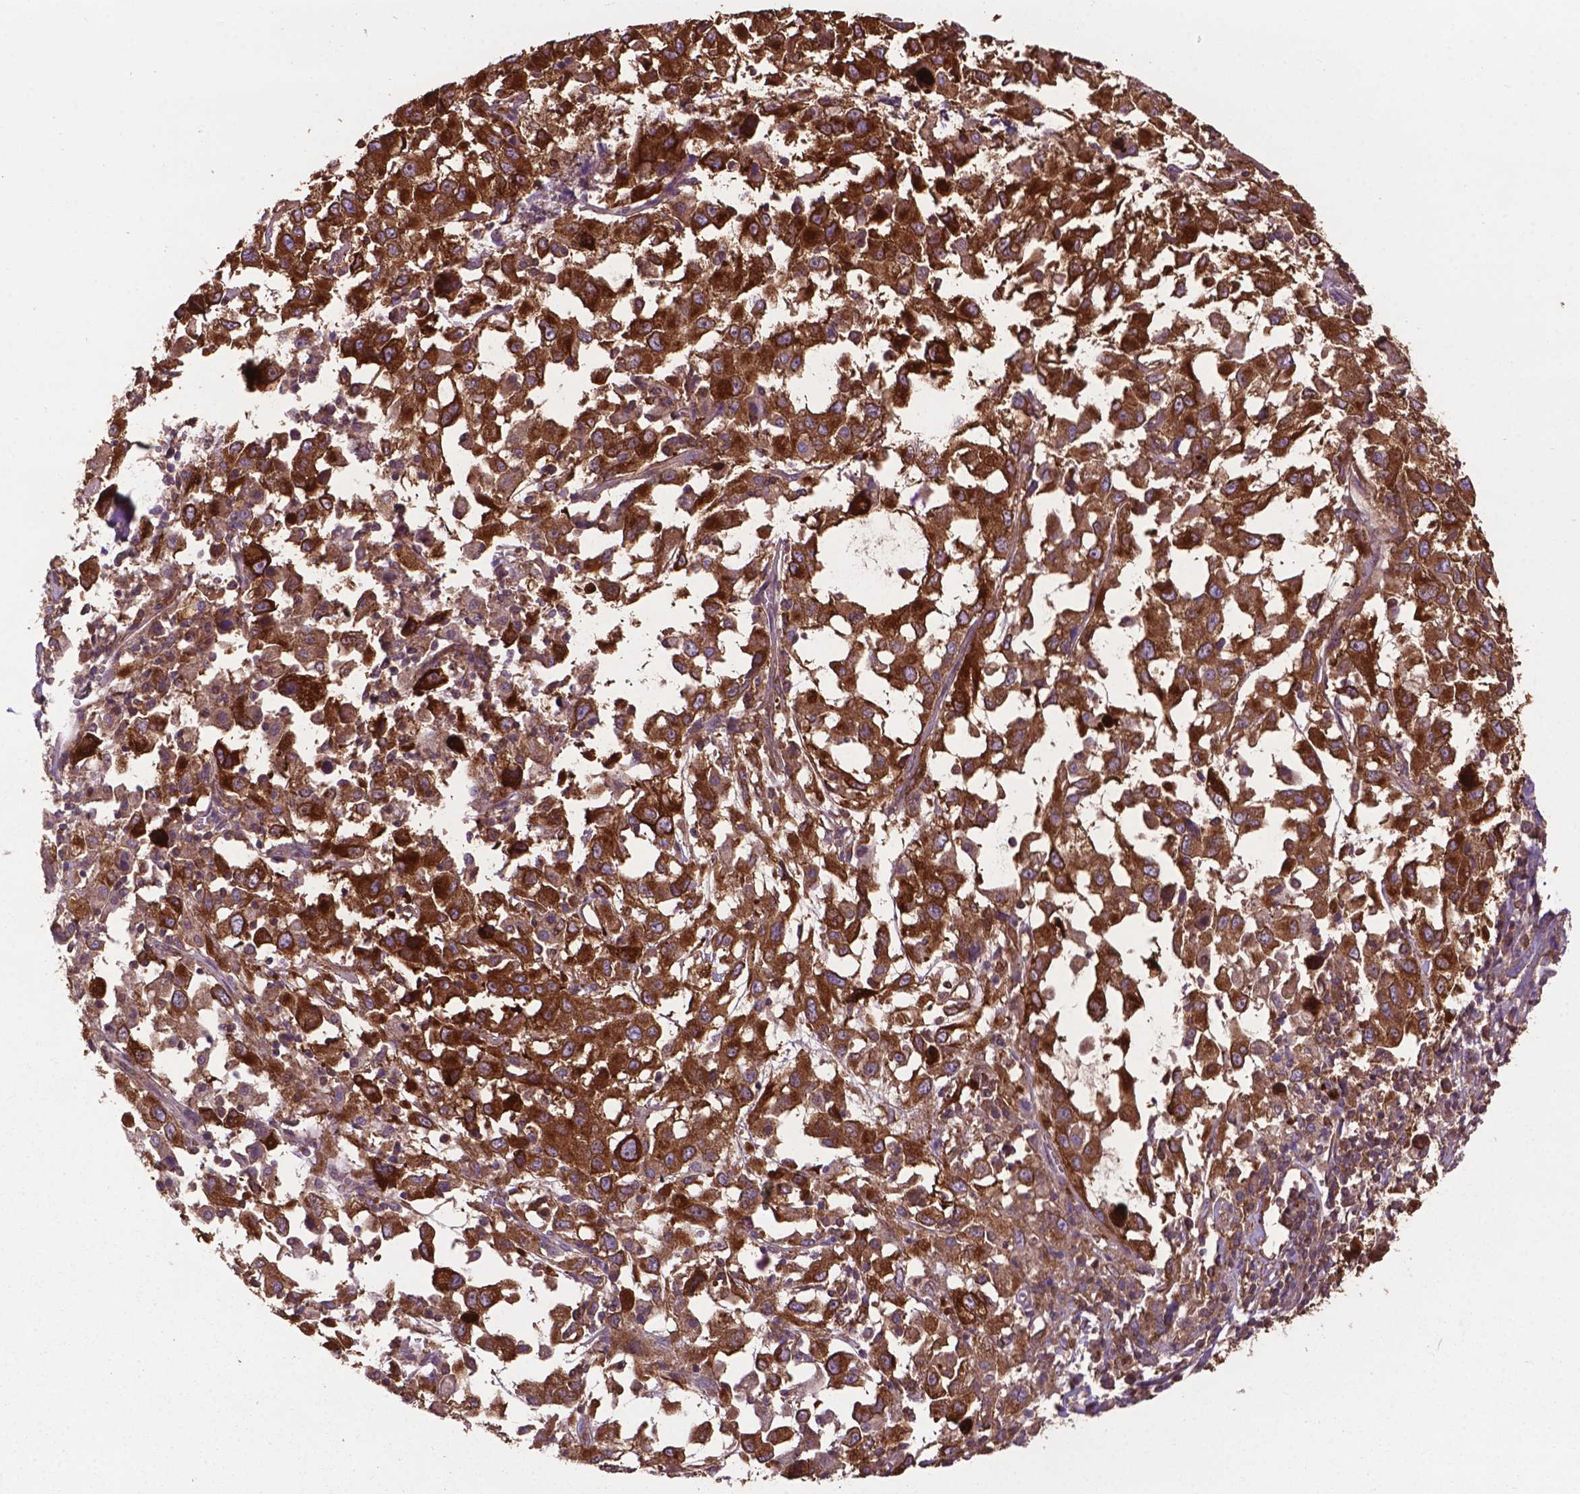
{"staining": {"intensity": "strong", "quantity": ">75%", "location": "cytoplasmic/membranous"}, "tissue": "melanoma", "cell_type": "Tumor cells", "image_type": "cancer", "snomed": [{"axis": "morphology", "description": "Malignant melanoma, Metastatic site"}, {"axis": "topography", "description": "Soft tissue"}], "caption": "IHC of melanoma reveals high levels of strong cytoplasmic/membranous expression in about >75% of tumor cells.", "gene": "SMAD3", "patient": {"sex": "male", "age": 50}}